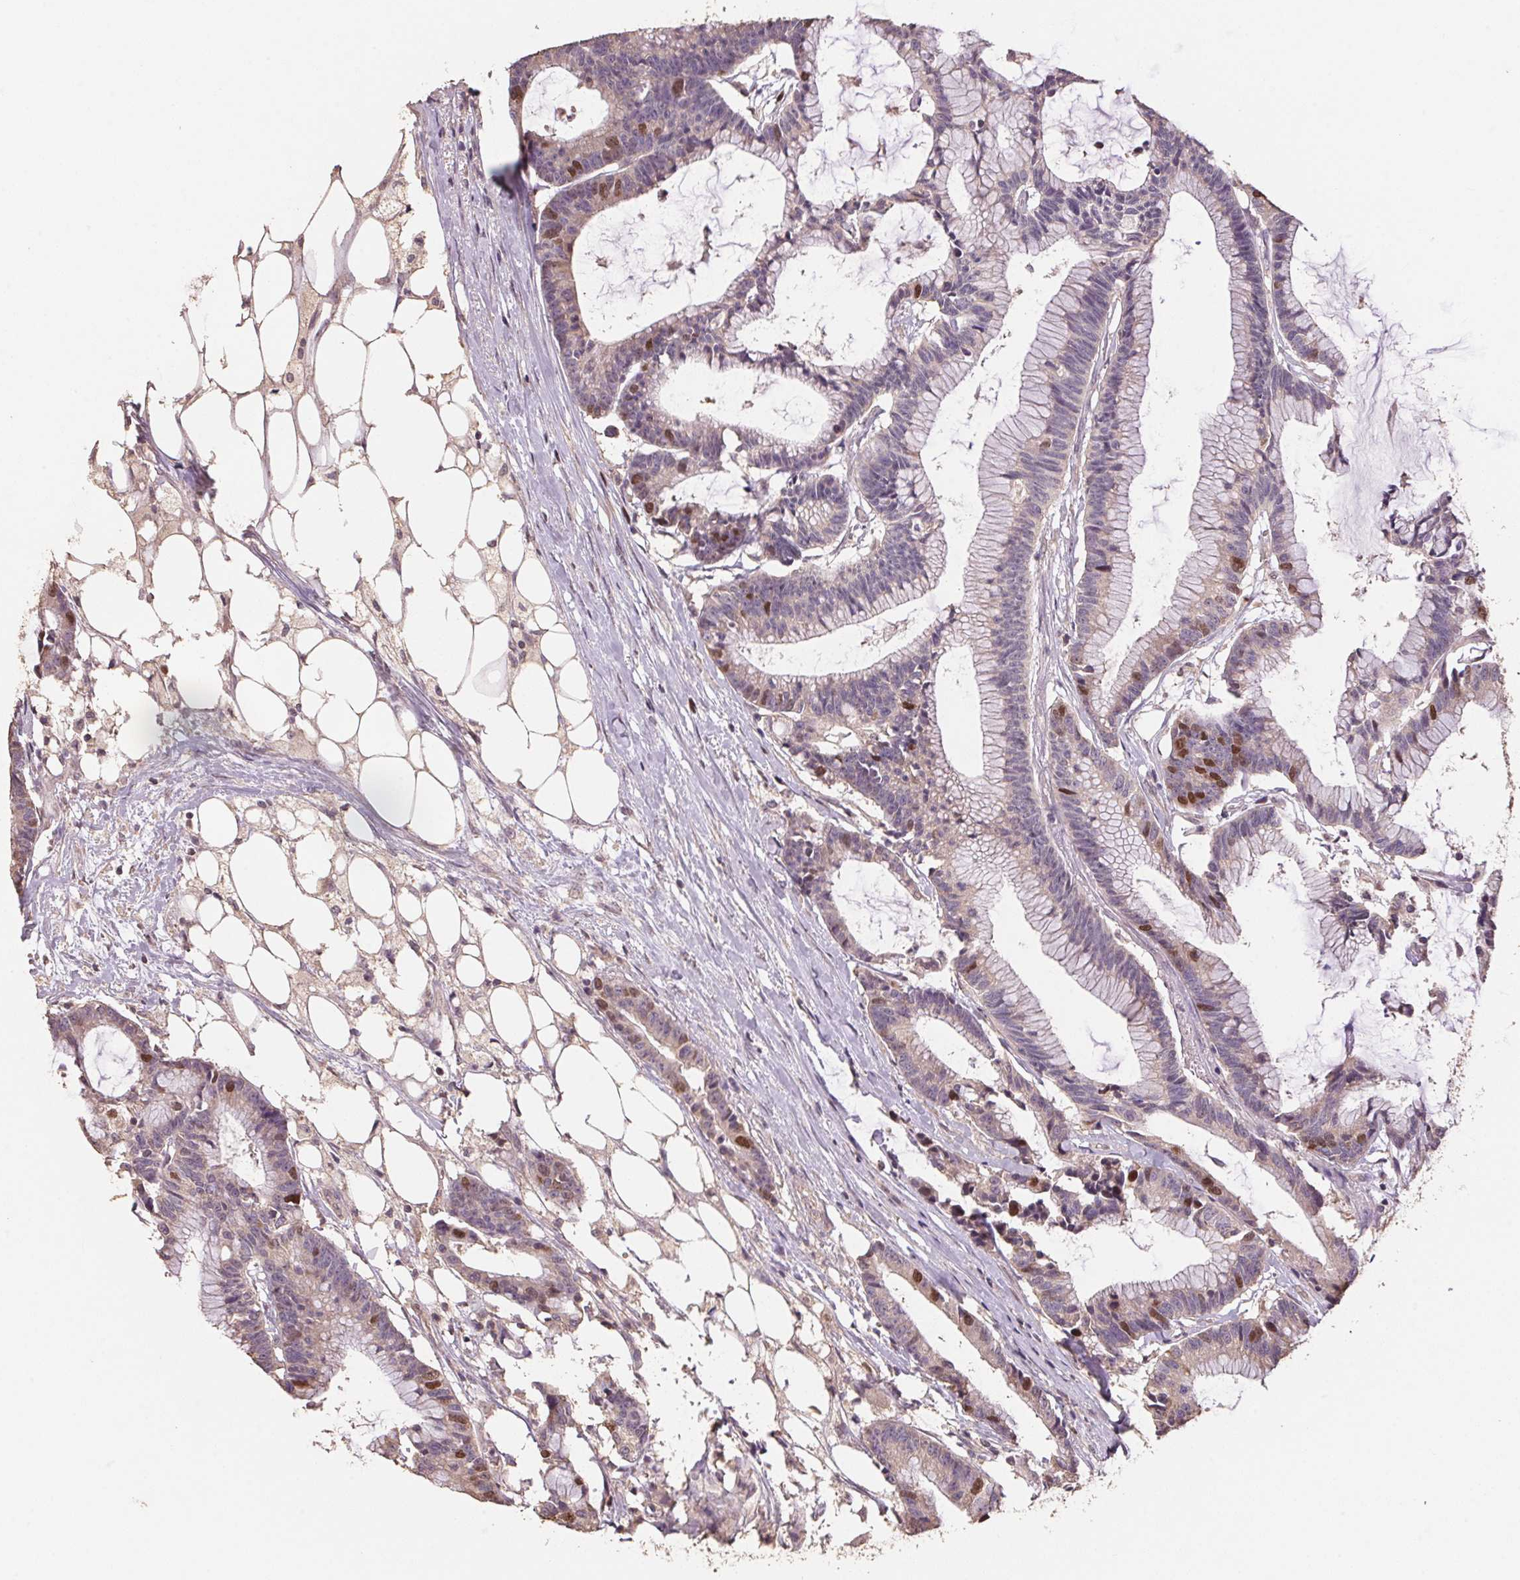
{"staining": {"intensity": "moderate", "quantity": "<25%", "location": "nuclear"}, "tissue": "colorectal cancer", "cell_type": "Tumor cells", "image_type": "cancer", "snomed": [{"axis": "morphology", "description": "Adenocarcinoma, NOS"}, {"axis": "topography", "description": "Colon"}], "caption": "Immunohistochemistry (DAB (3,3'-diaminobenzidine)) staining of colorectal cancer reveals moderate nuclear protein staining in approximately <25% of tumor cells.", "gene": "CENPF", "patient": {"sex": "female", "age": 78}}